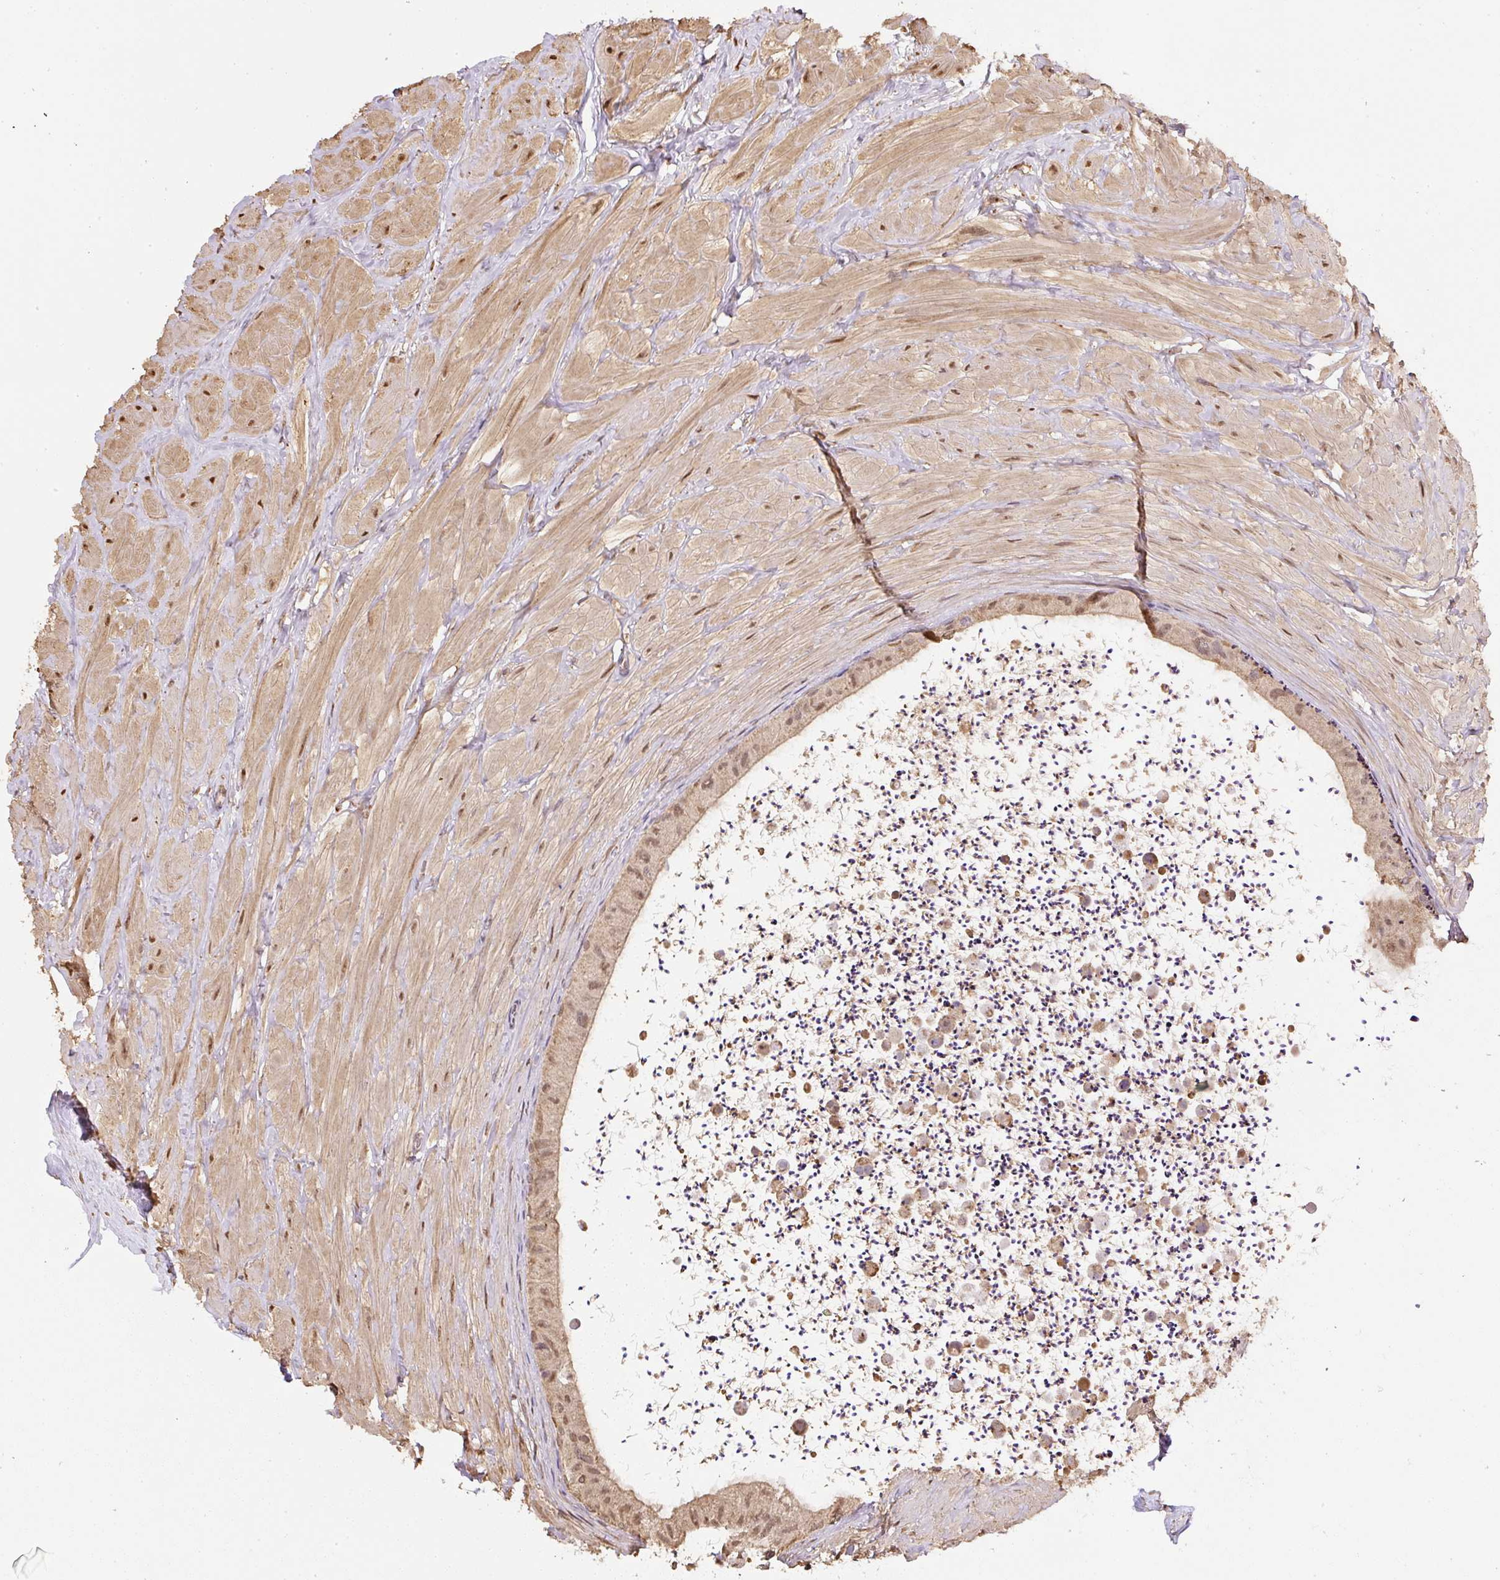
{"staining": {"intensity": "moderate", "quantity": ">75%", "location": "cytoplasmic/membranous,nuclear"}, "tissue": "epididymis", "cell_type": "Glandular cells", "image_type": "normal", "snomed": [{"axis": "morphology", "description": "Normal tissue, NOS"}, {"axis": "topography", "description": "Epididymis"}, {"axis": "topography", "description": "Peripheral nerve tissue"}], "caption": "The image exhibits a brown stain indicating the presence of a protein in the cytoplasmic/membranous,nuclear of glandular cells in epididymis. (Stains: DAB in brown, nuclei in blue, Microscopy: brightfield microscopy at high magnification).", "gene": "TMEM170B", "patient": {"sex": "male", "age": 32}}